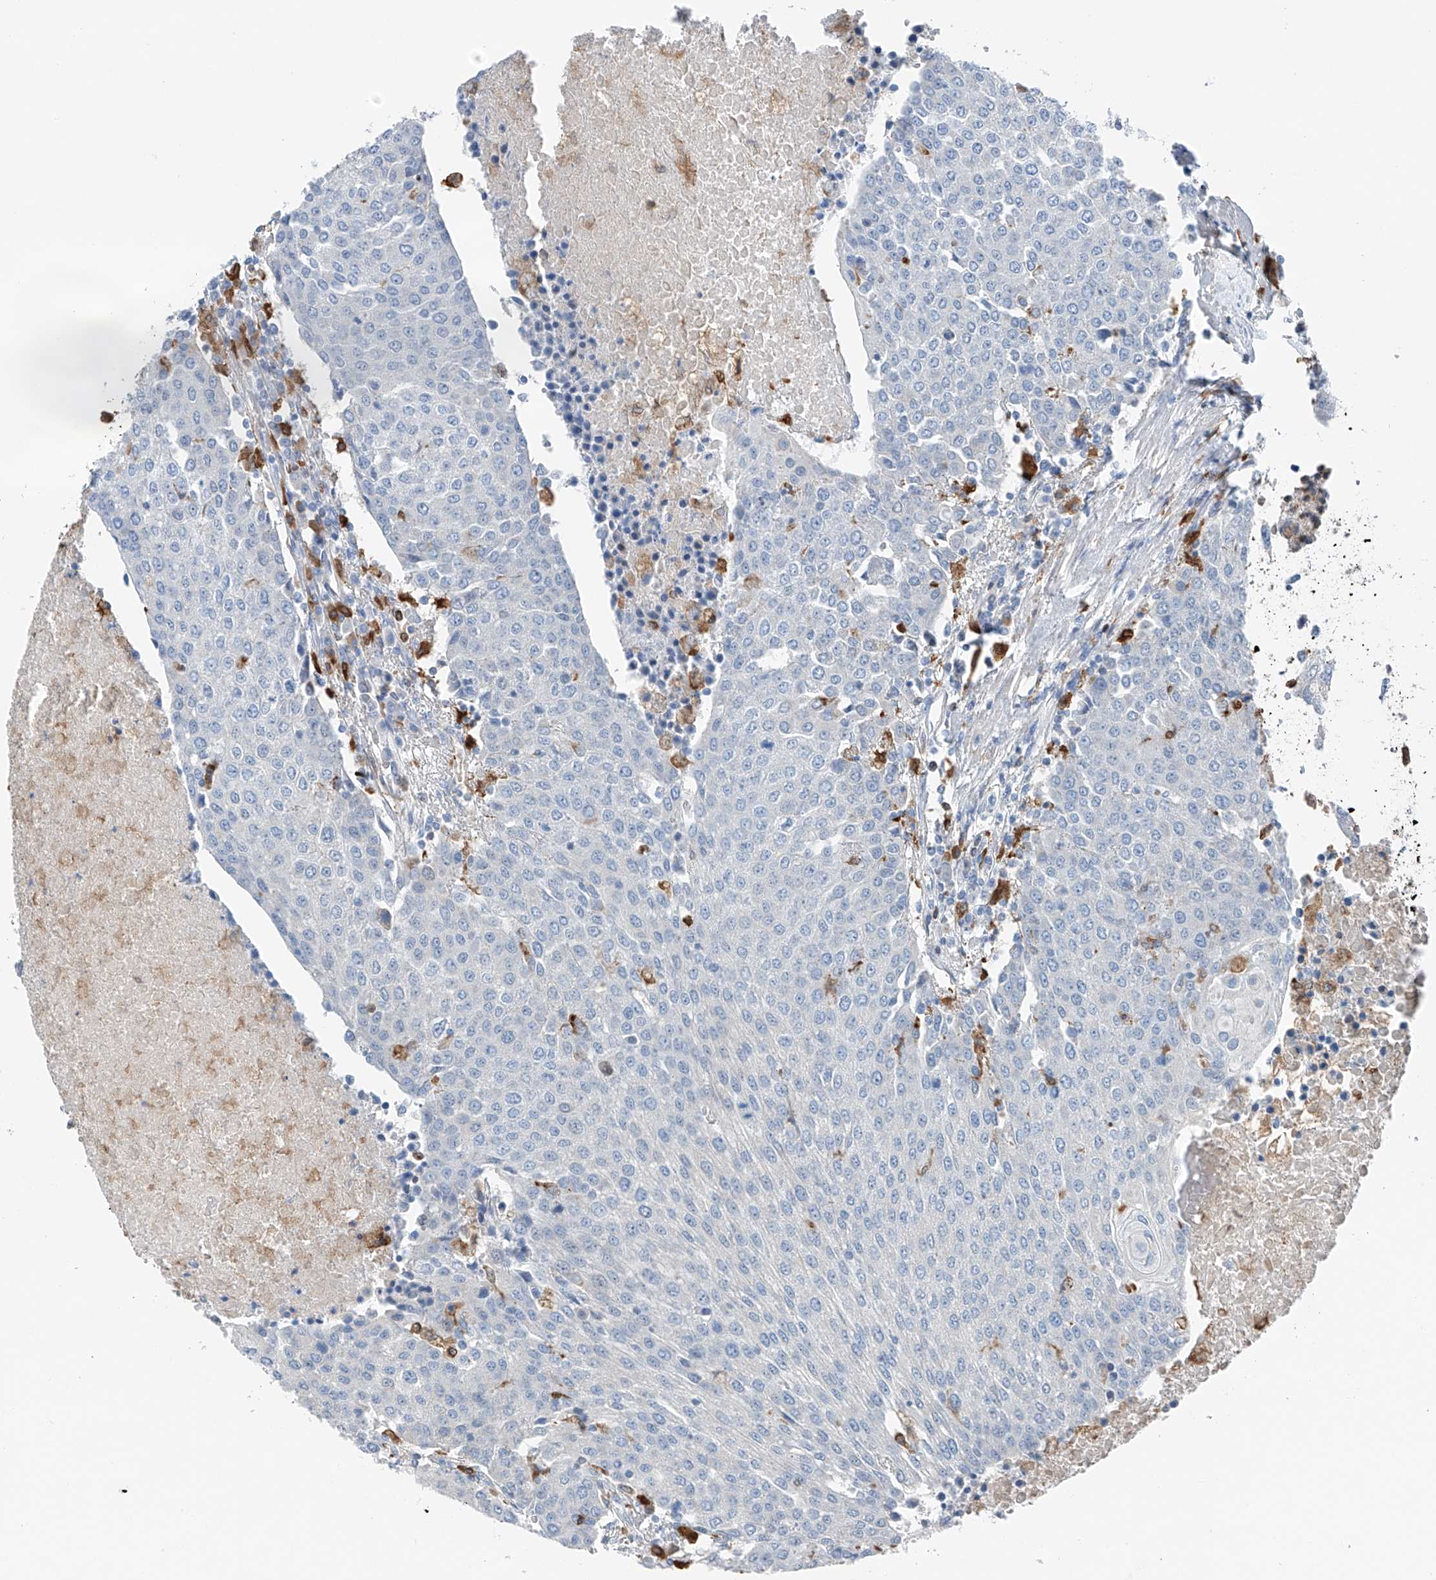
{"staining": {"intensity": "negative", "quantity": "none", "location": "none"}, "tissue": "urothelial cancer", "cell_type": "Tumor cells", "image_type": "cancer", "snomed": [{"axis": "morphology", "description": "Urothelial carcinoma, High grade"}, {"axis": "topography", "description": "Urinary bladder"}], "caption": "This photomicrograph is of urothelial cancer stained with IHC to label a protein in brown with the nuclei are counter-stained blue. There is no staining in tumor cells. (DAB (3,3'-diaminobenzidine) immunohistochemistry (IHC) with hematoxylin counter stain).", "gene": "TBXAS1", "patient": {"sex": "female", "age": 85}}